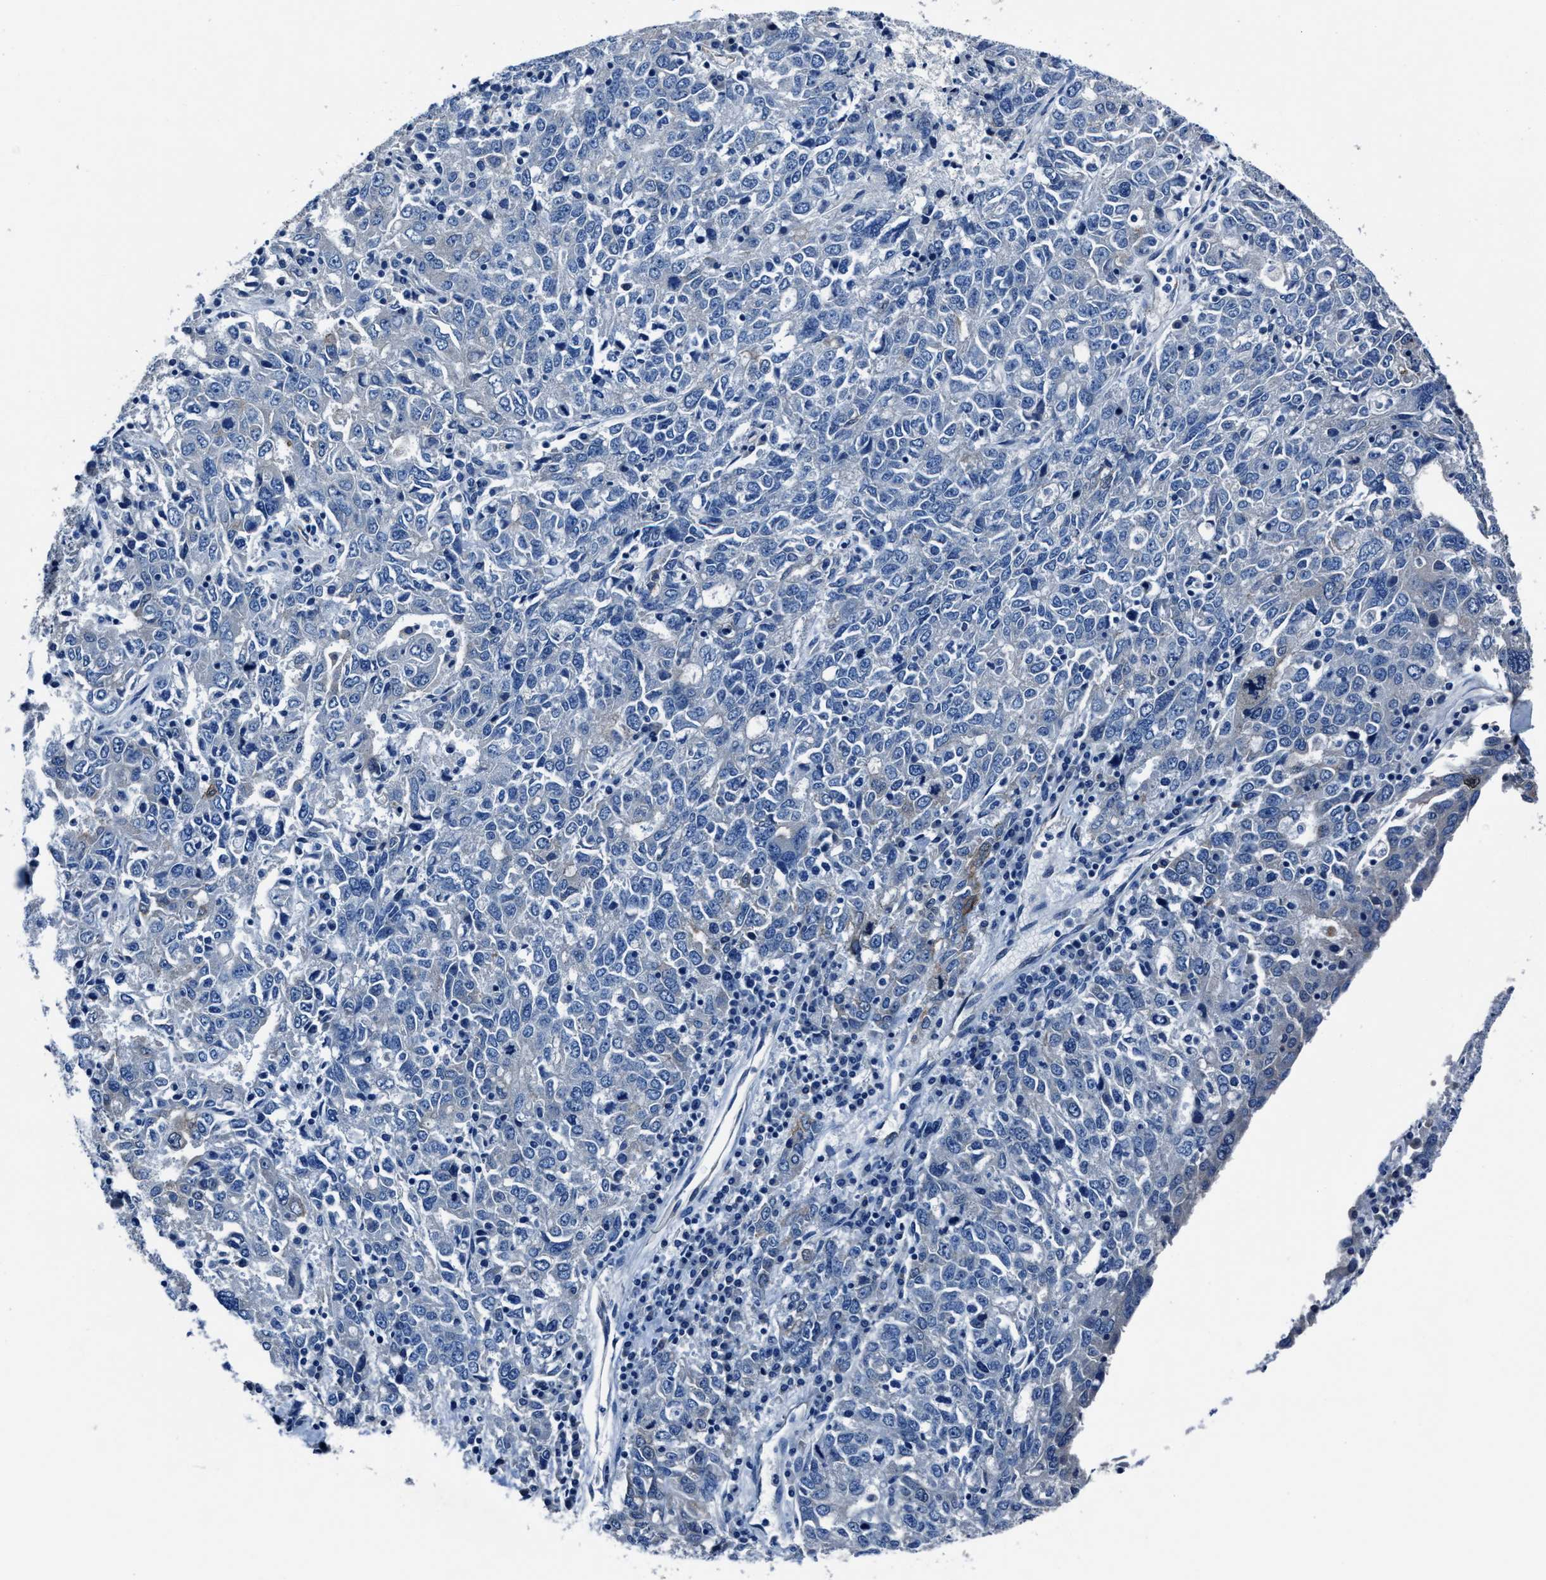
{"staining": {"intensity": "negative", "quantity": "none", "location": "none"}, "tissue": "ovarian cancer", "cell_type": "Tumor cells", "image_type": "cancer", "snomed": [{"axis": "morphology", "description": "Carcinoma, endometroid"}, {"axis": "topography", "description": "Ovary"}], "caption": "Human endometroid carcinoma (ovarian) stained for a protein using immunohistochemistry (IHC) shows no positivity in tumor cells.", "gene": "LMO7", "patient": {"sex": "female", "age": 62}}